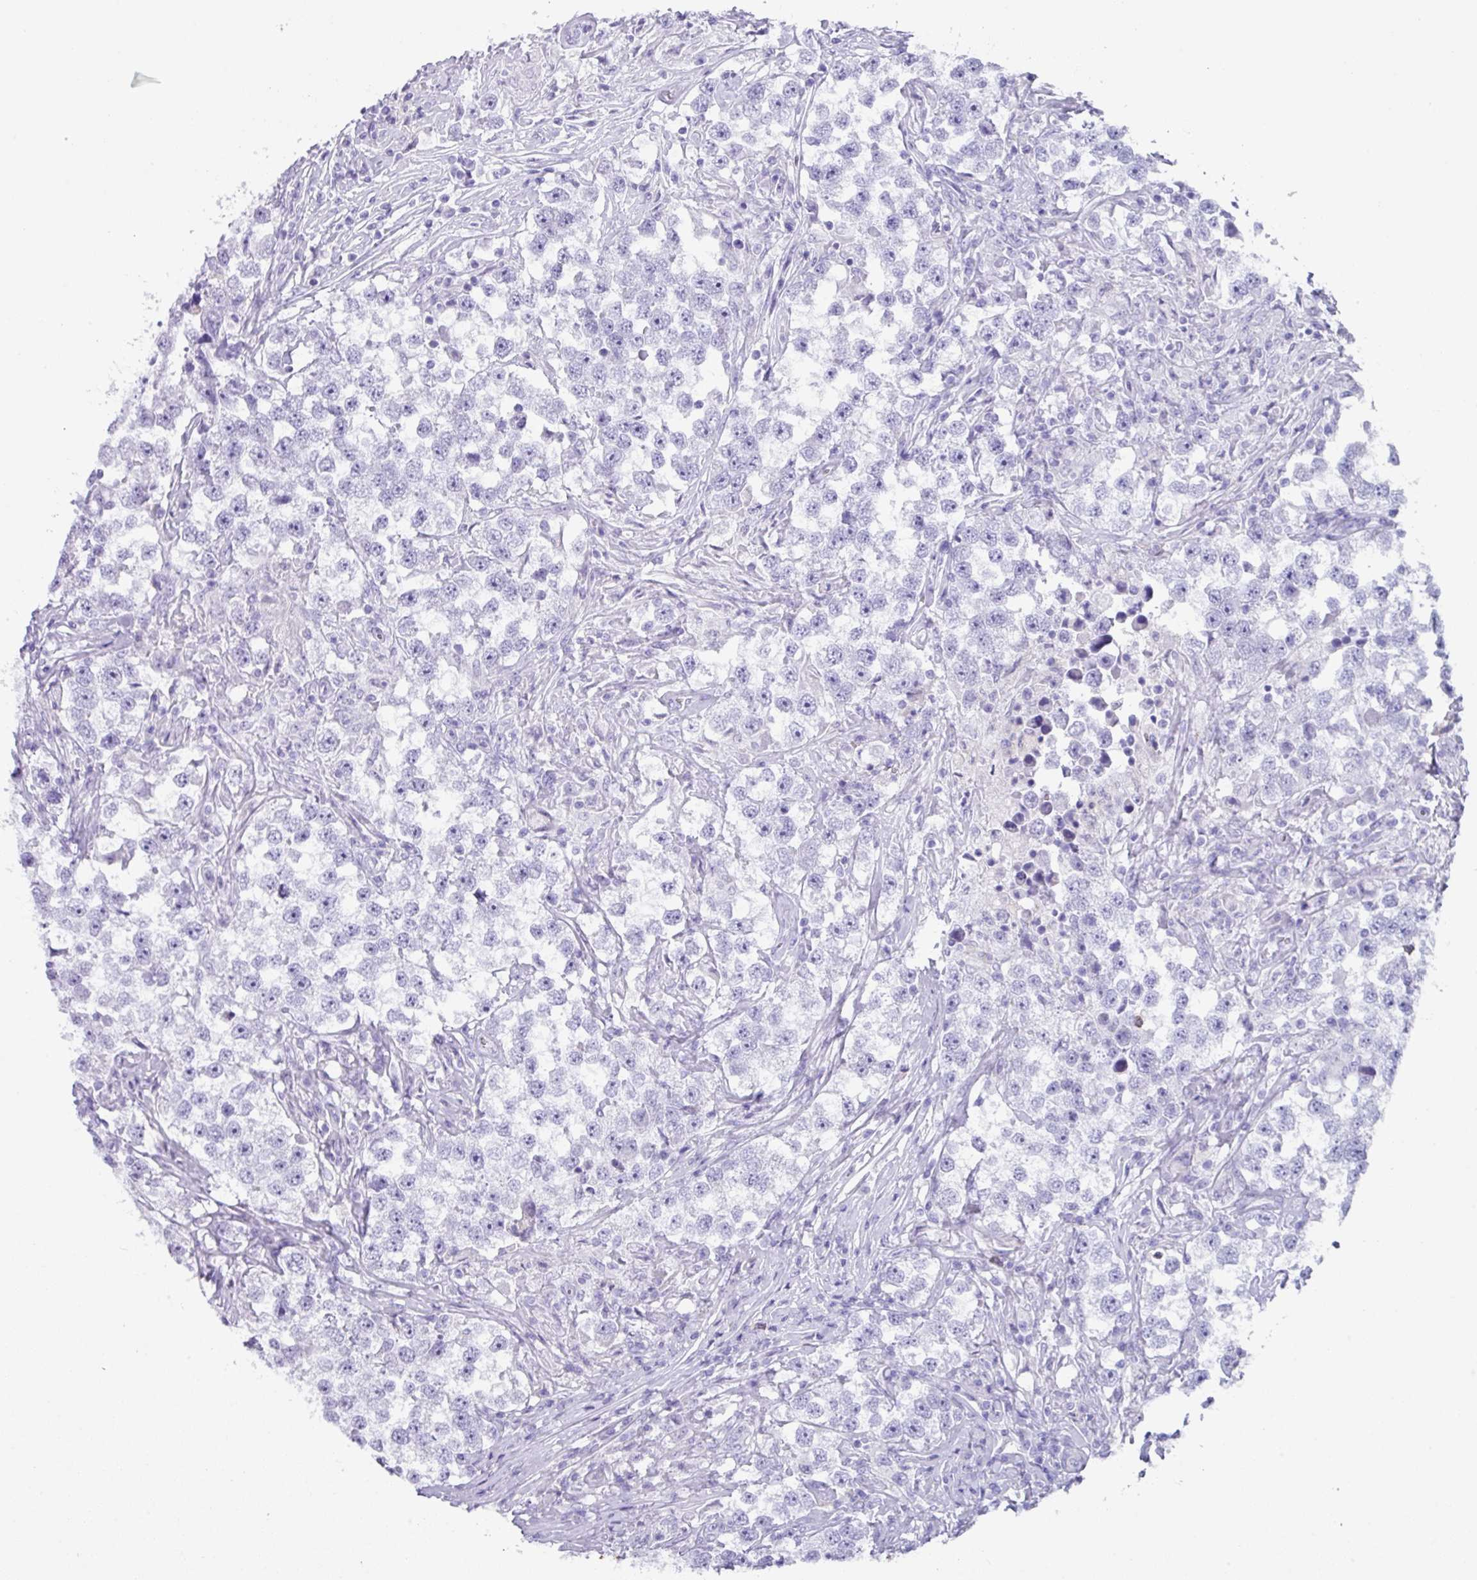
{"staining": {"intensity": "negative", "quantity": "none", "location": "none"}, "tissue": "testis cancer", "cell_type": "Tumor cells", "image_type": "cancer", "snomed": [{"axis": "morphology", "description": "Seminoma, NOS"}, {"axis": "topography", "description": "Testis"}], "caption": "Immunohistochemistry of testis seminoma shows no positivity in tumor cells. The staining is performed using DAB (3,3'-diaminobenzidine) brown chromogen with nuclei counter-stained in using hematoxylin.", "gene": "ZNF524", "patient": {"sex": "male", "age": 46}}